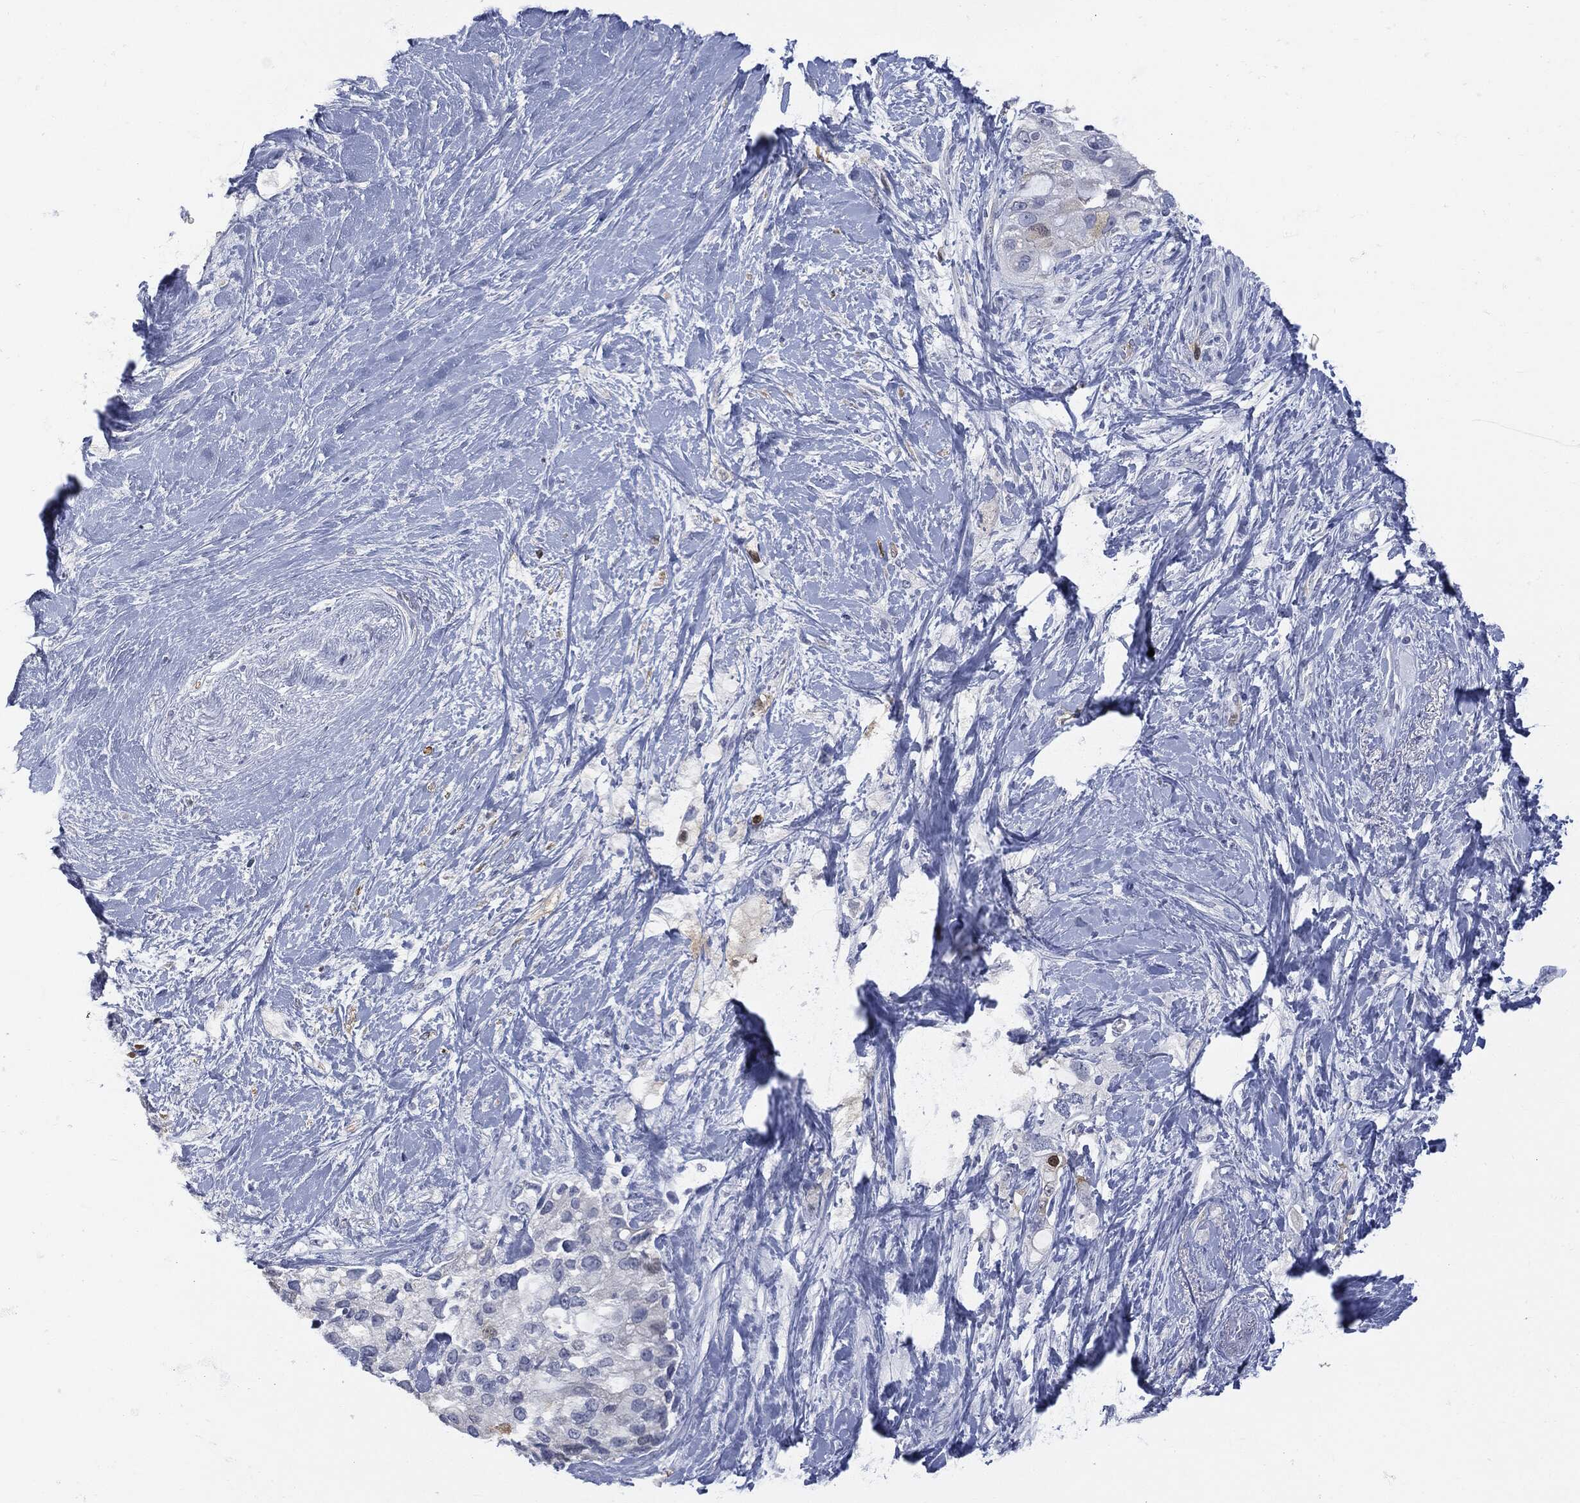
{"staining": {"intensity": "weak", "quantity": "<25%", "location": "cytoplasmic/membranous"}, "tissue": "pancreatic cancer", "cell_type": "Tumor cells", "image_type": "cancer", "snomed": [{"axis": "morphology", "description": "Adenocarcinoma, NOS"}, {"axis": "topography", "description": "Pancreas"}], "caption": "High power microscopy image of an immunohistochemistry (IHC) image of pancreatic cancer, revealing no significant staining in tumor cells.", "gene": "UBE2C", "patient": {"sex": "female", "age": 56}}